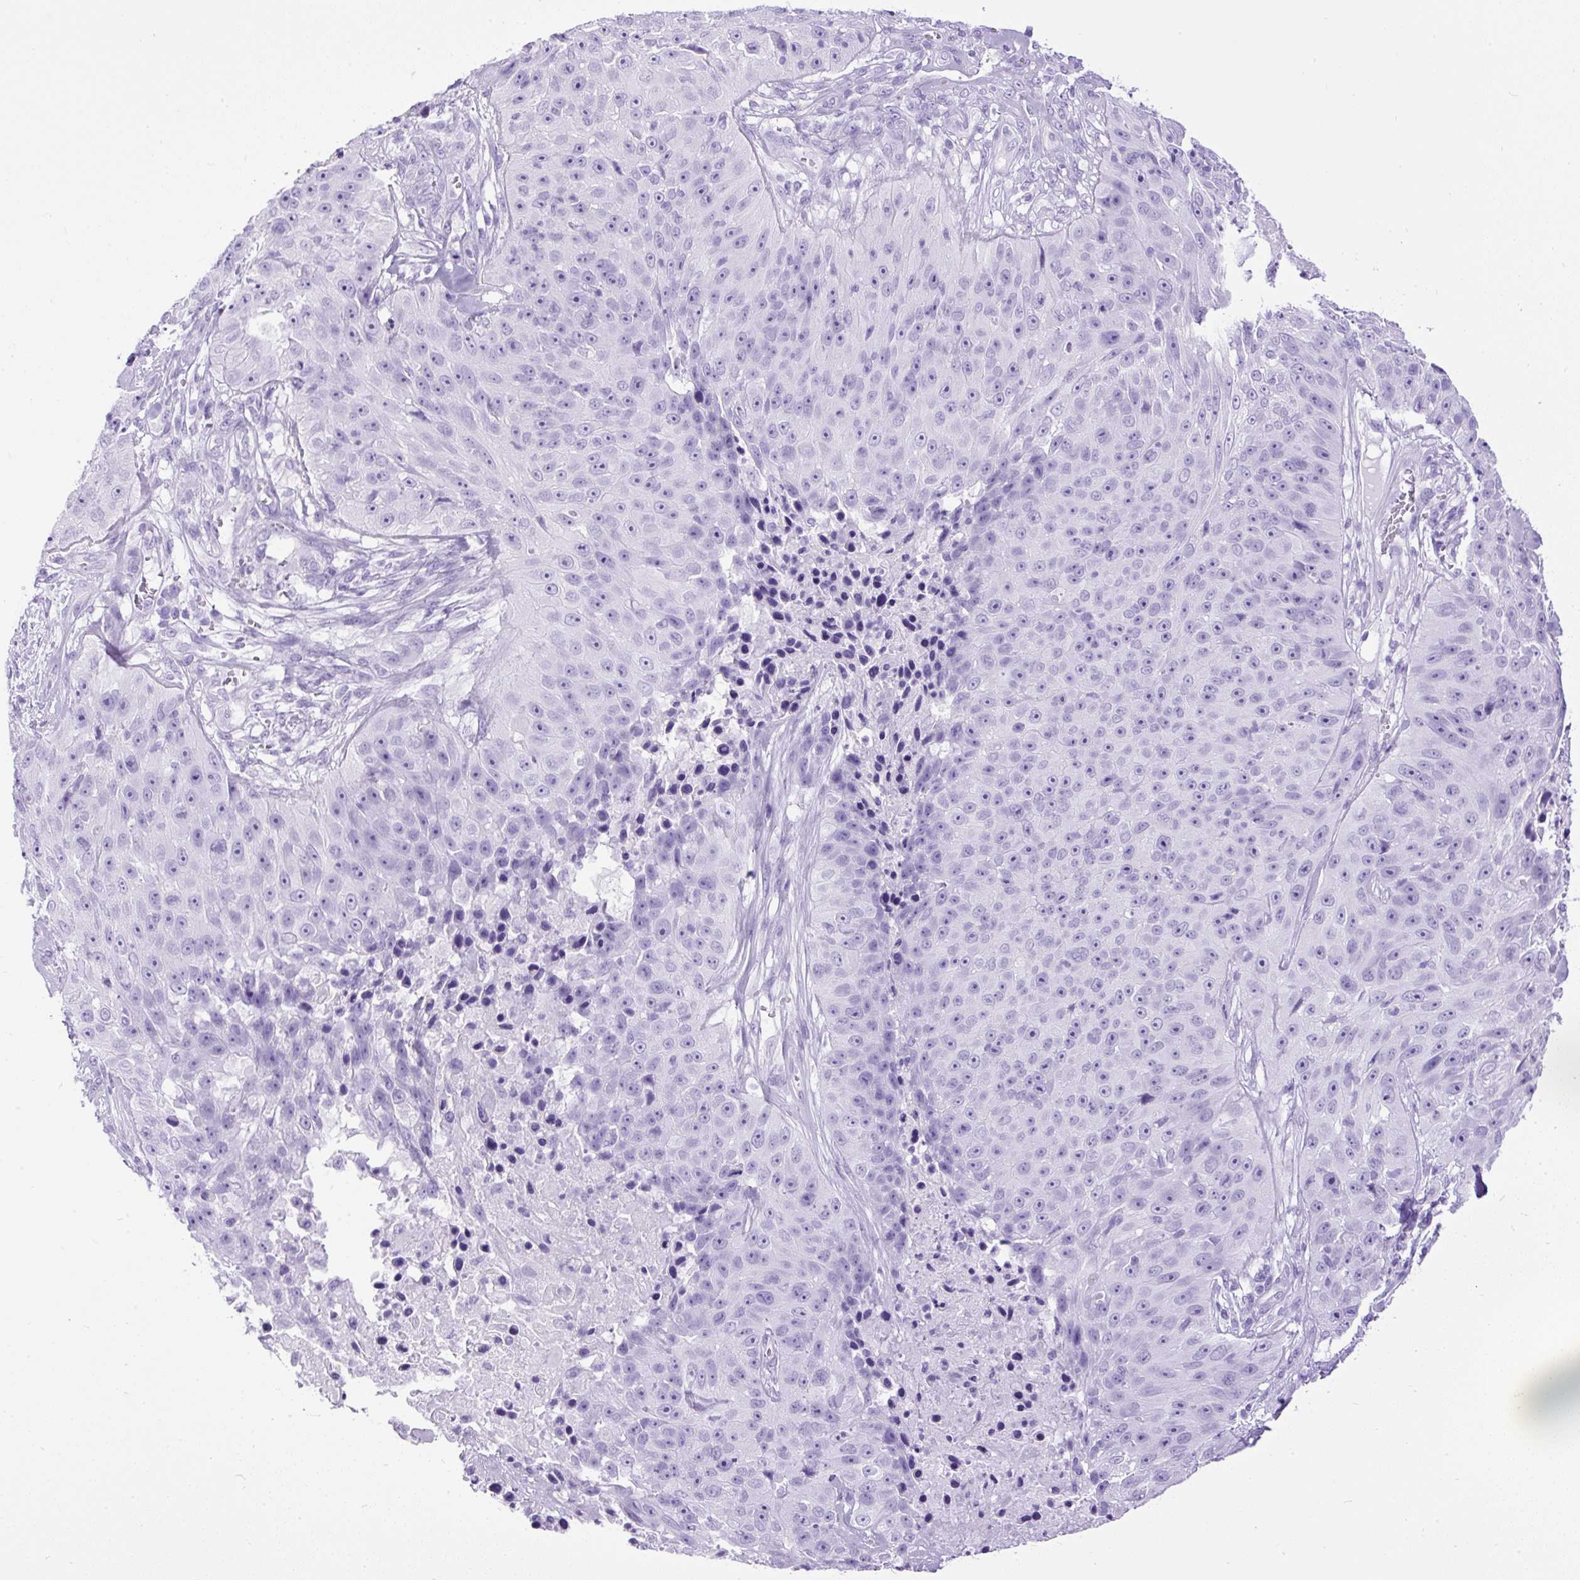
{"staining": {"intensity": "negative", "quantity": "none", "location": "none"}, "tissue": "skin cancer", "cell_type": "Tumor cells", "image_type": "cancer", "snomed": [{"axis": "morphology", "description": "Squamous cell carcinoma, NOS"}, {"axis": "topography", "description": "Skin"}], "caption": "This is a histopathology image of immunohistochemistry (IHC) staining of skin cancer, which shows no positivity in tumor cells.", "gene": "CEL", "patient": {"sex": "female", "age": 87}}